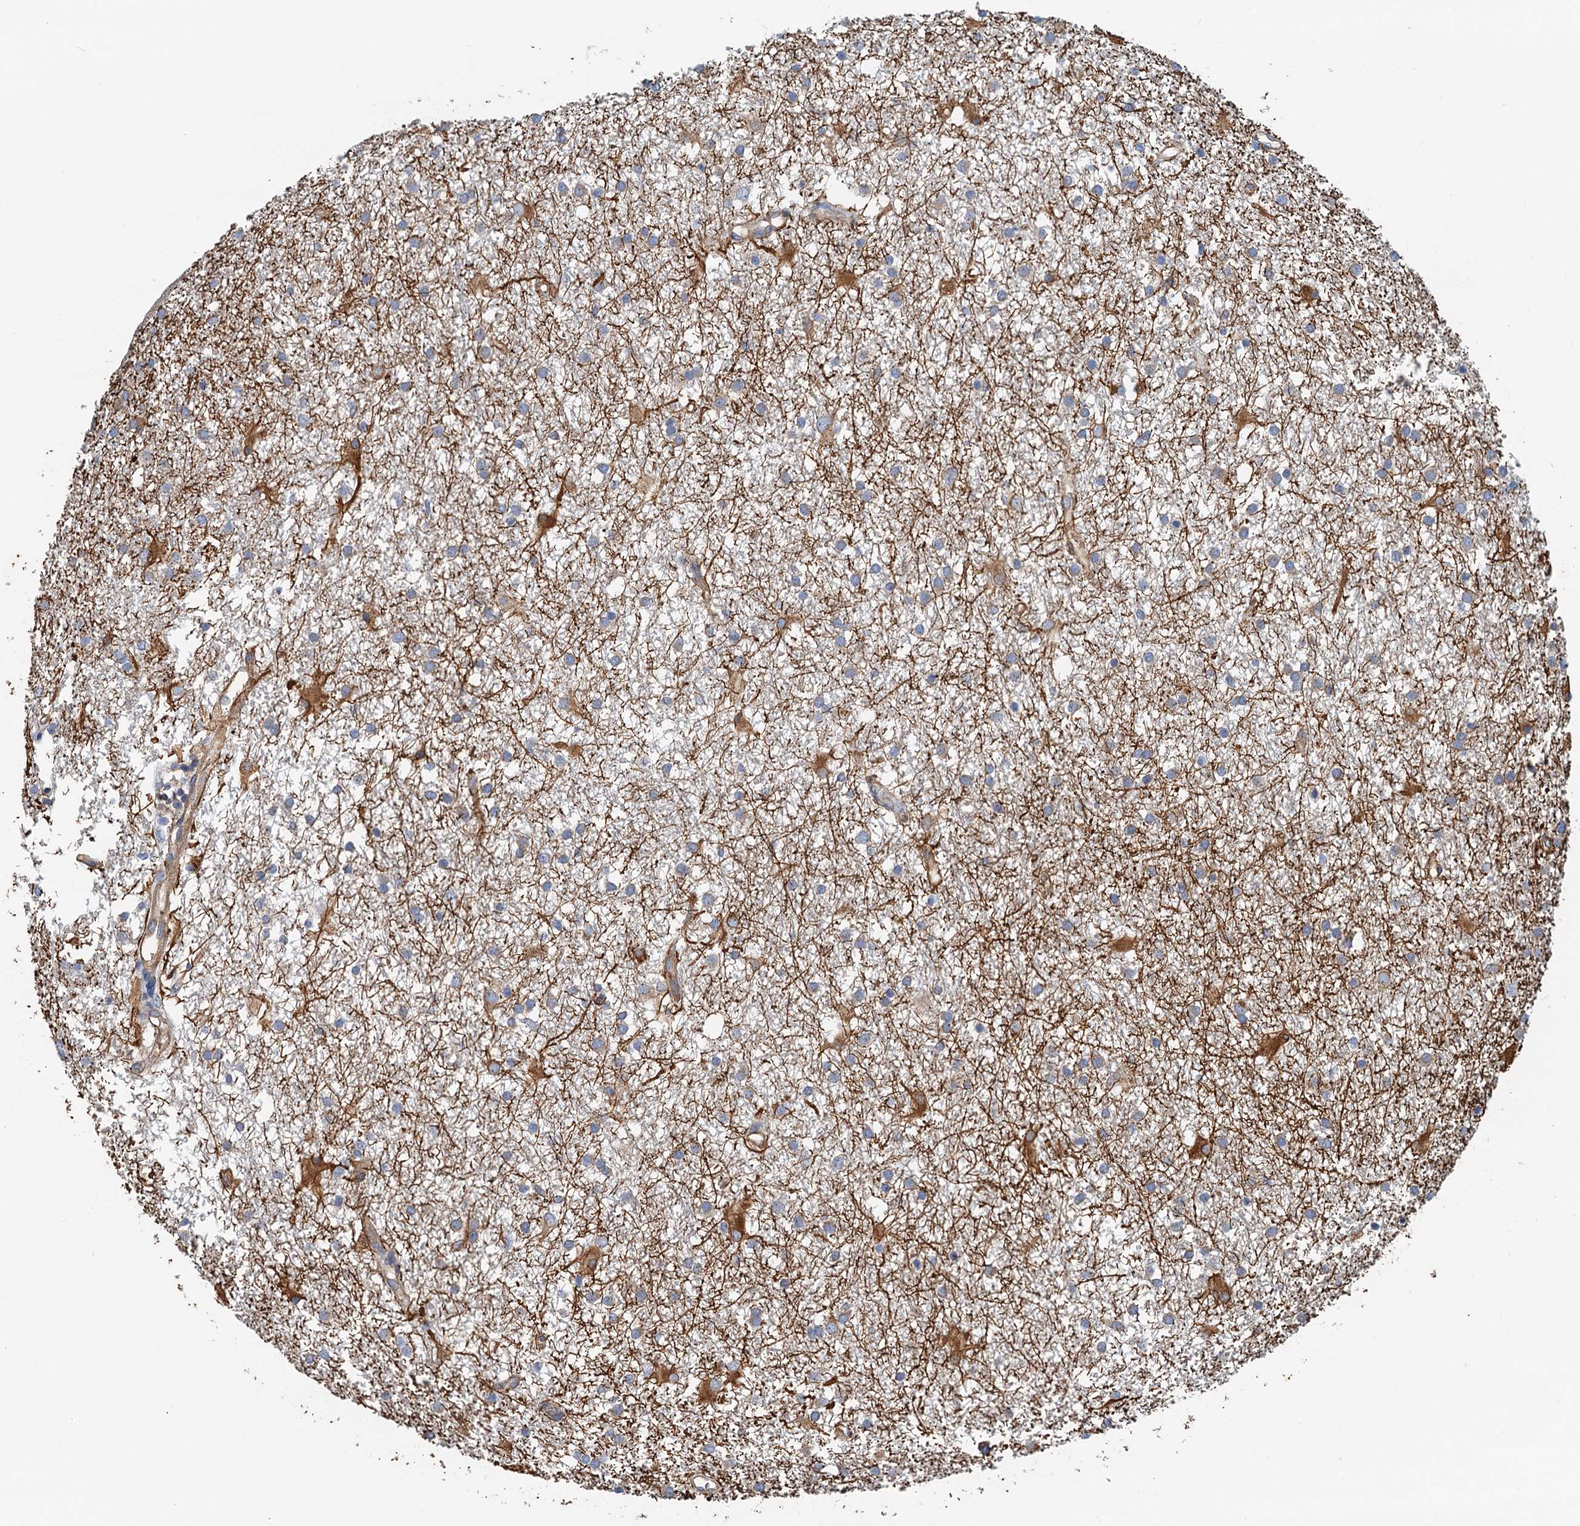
{"staining": {"intensity": "moderate", "quantity": "<25%", "location": "cytoplasmic/membranous"}, "tissue": "glioma", "cell_type": "Tumor cells", "image_type": "cancer", "snomed": [{"axis": "morphology", "description": "Glioma, malignant, High grade"}, {"axis": "topography", "description": "Brain"}], "caption": "High-grade glioma (malignant) was stained to show a protein in brown. There is low levels of moderate cytoplasmic/membranous positivity in approximately <25% of tumor cells.", "gene": "ROGDI", "patient": {"sex": "male", "age": 77}}